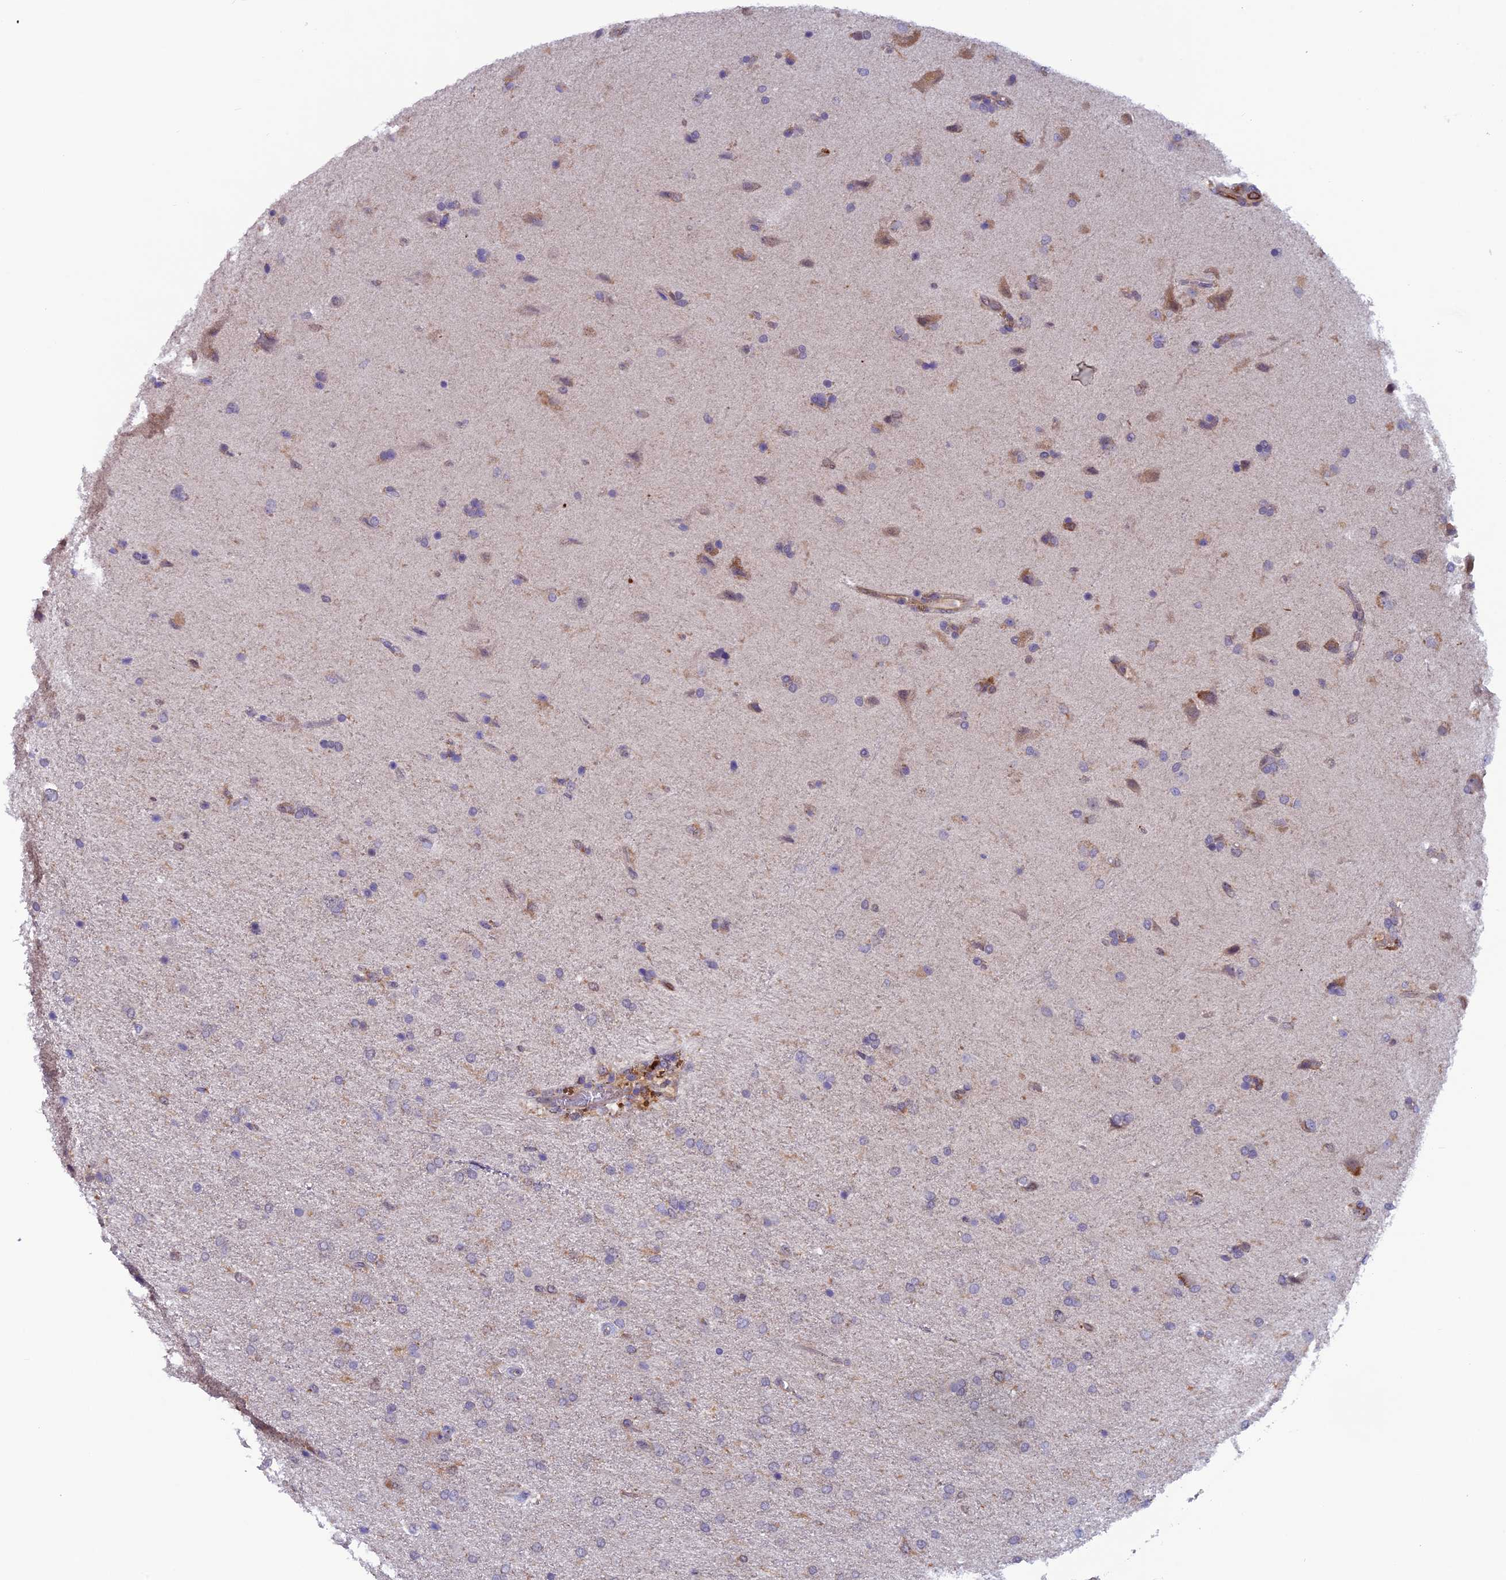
{"staining": {"intensity": "weak", "quantity": "<25%", "location": "cytoplasmic/membranous"}, "tissue": "glioma", "cell_type": "Tumor cells", "image_type": "cancer", "snomed": [{"axis": "morphology", "description": "Glioma, malignant, High grade"}, {"axis": "topography", "description": "Brain"}], "caption": "IHC of human high-grade glioma (malignant) displays no staining in tumor cells. (DAB (3,3'-diaminobenzidine) immunohistochemistry (IHC), high magnification).", "gene": "MAST2", "patient": {"sex": "male", "age": 72}}